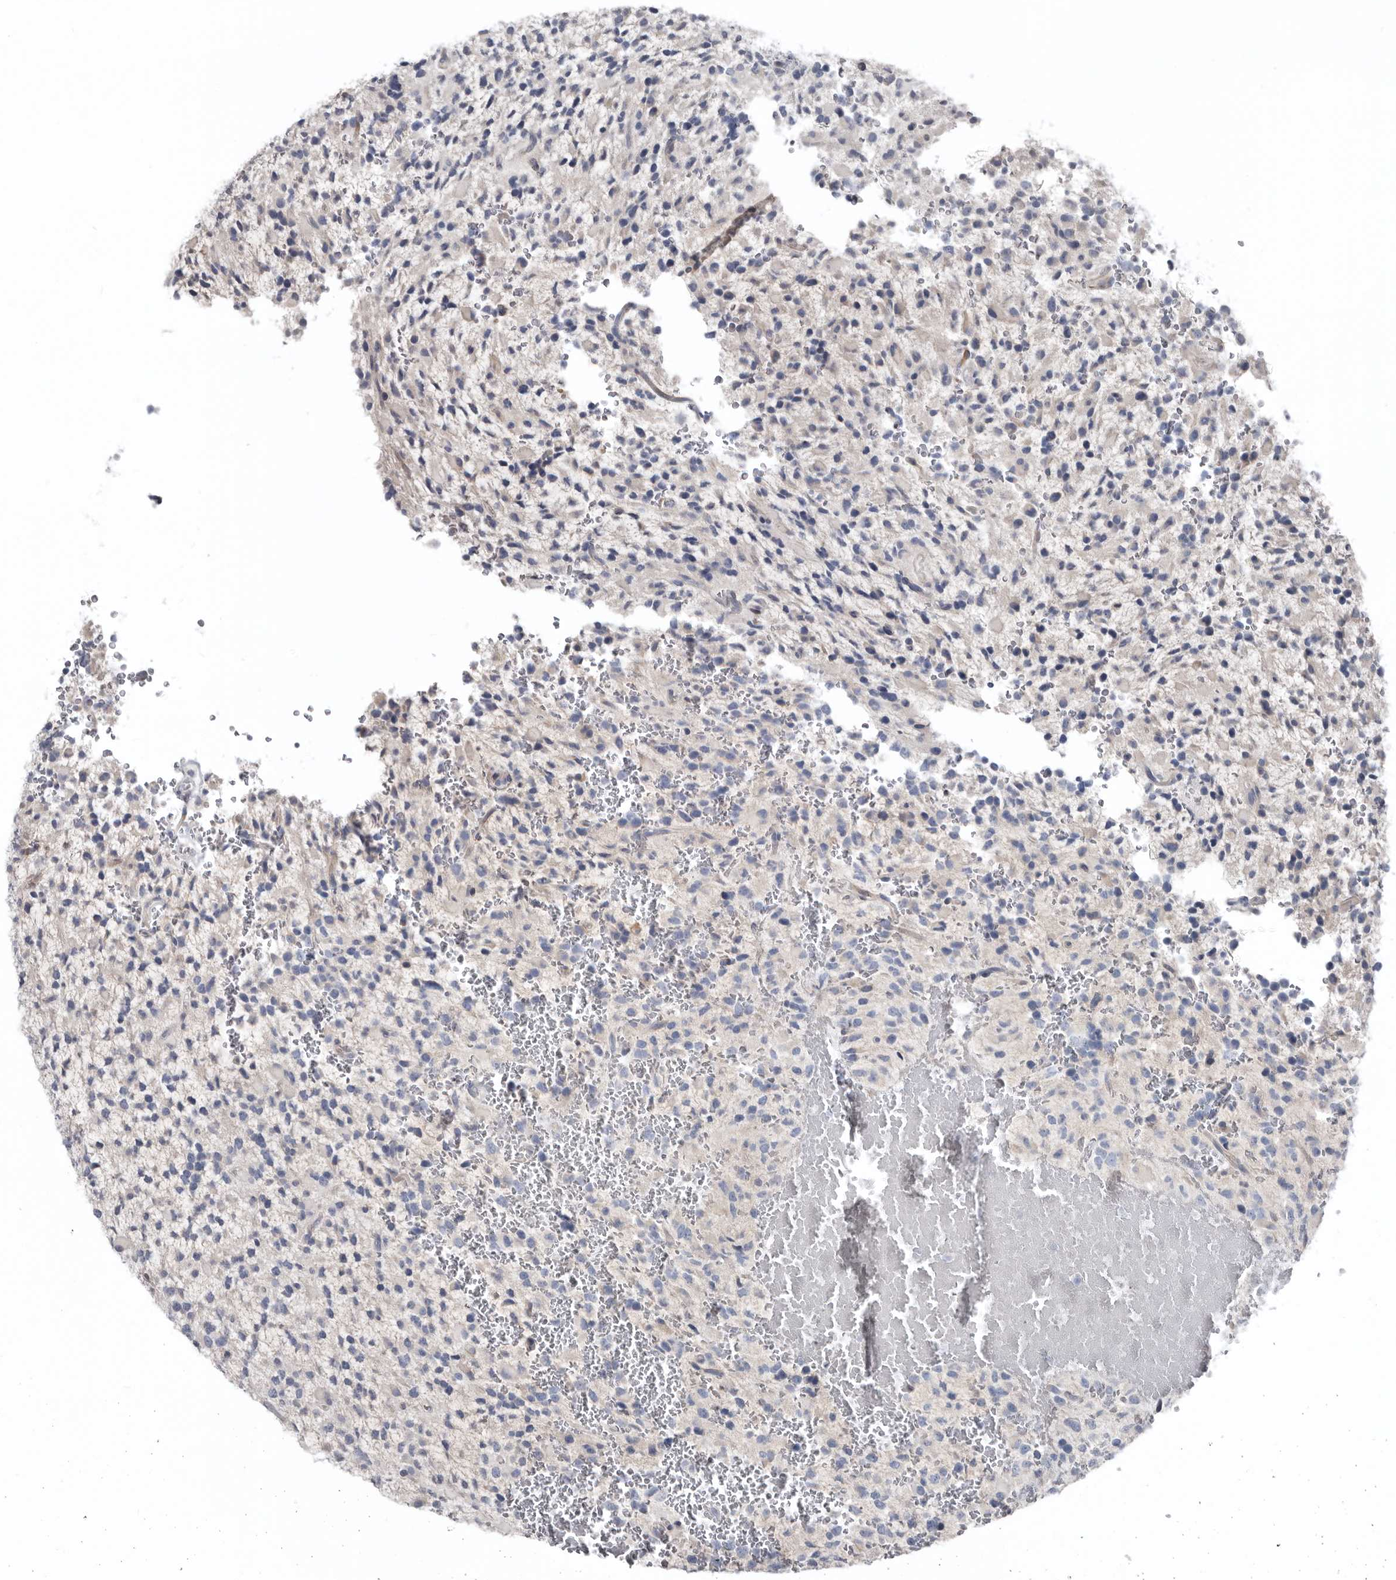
{"staining": {"intensity": "negative", "quantity": "none", "location": "none"}, "tissue": "glioma", "cell_type": "Tumor cells", "image_type": "cancer", "snomed": [{"axis": "morphology", "description": "Glioma, malignant, High grade"}, {"axis": "topography", "description": "Brain"}], "caption": "Immunohistochemistry (IHC) photomicrograph of neoplastic tissue: human glioma stained with DAB displays no significant protein expression in tumor cells. (Brightfield microscopy of DAB (3,3'-diaminobenzidine) immunohistochemistry at high magnification).", "gene": "ZNF114", "patient": {"sex": "male", "age": 34}}